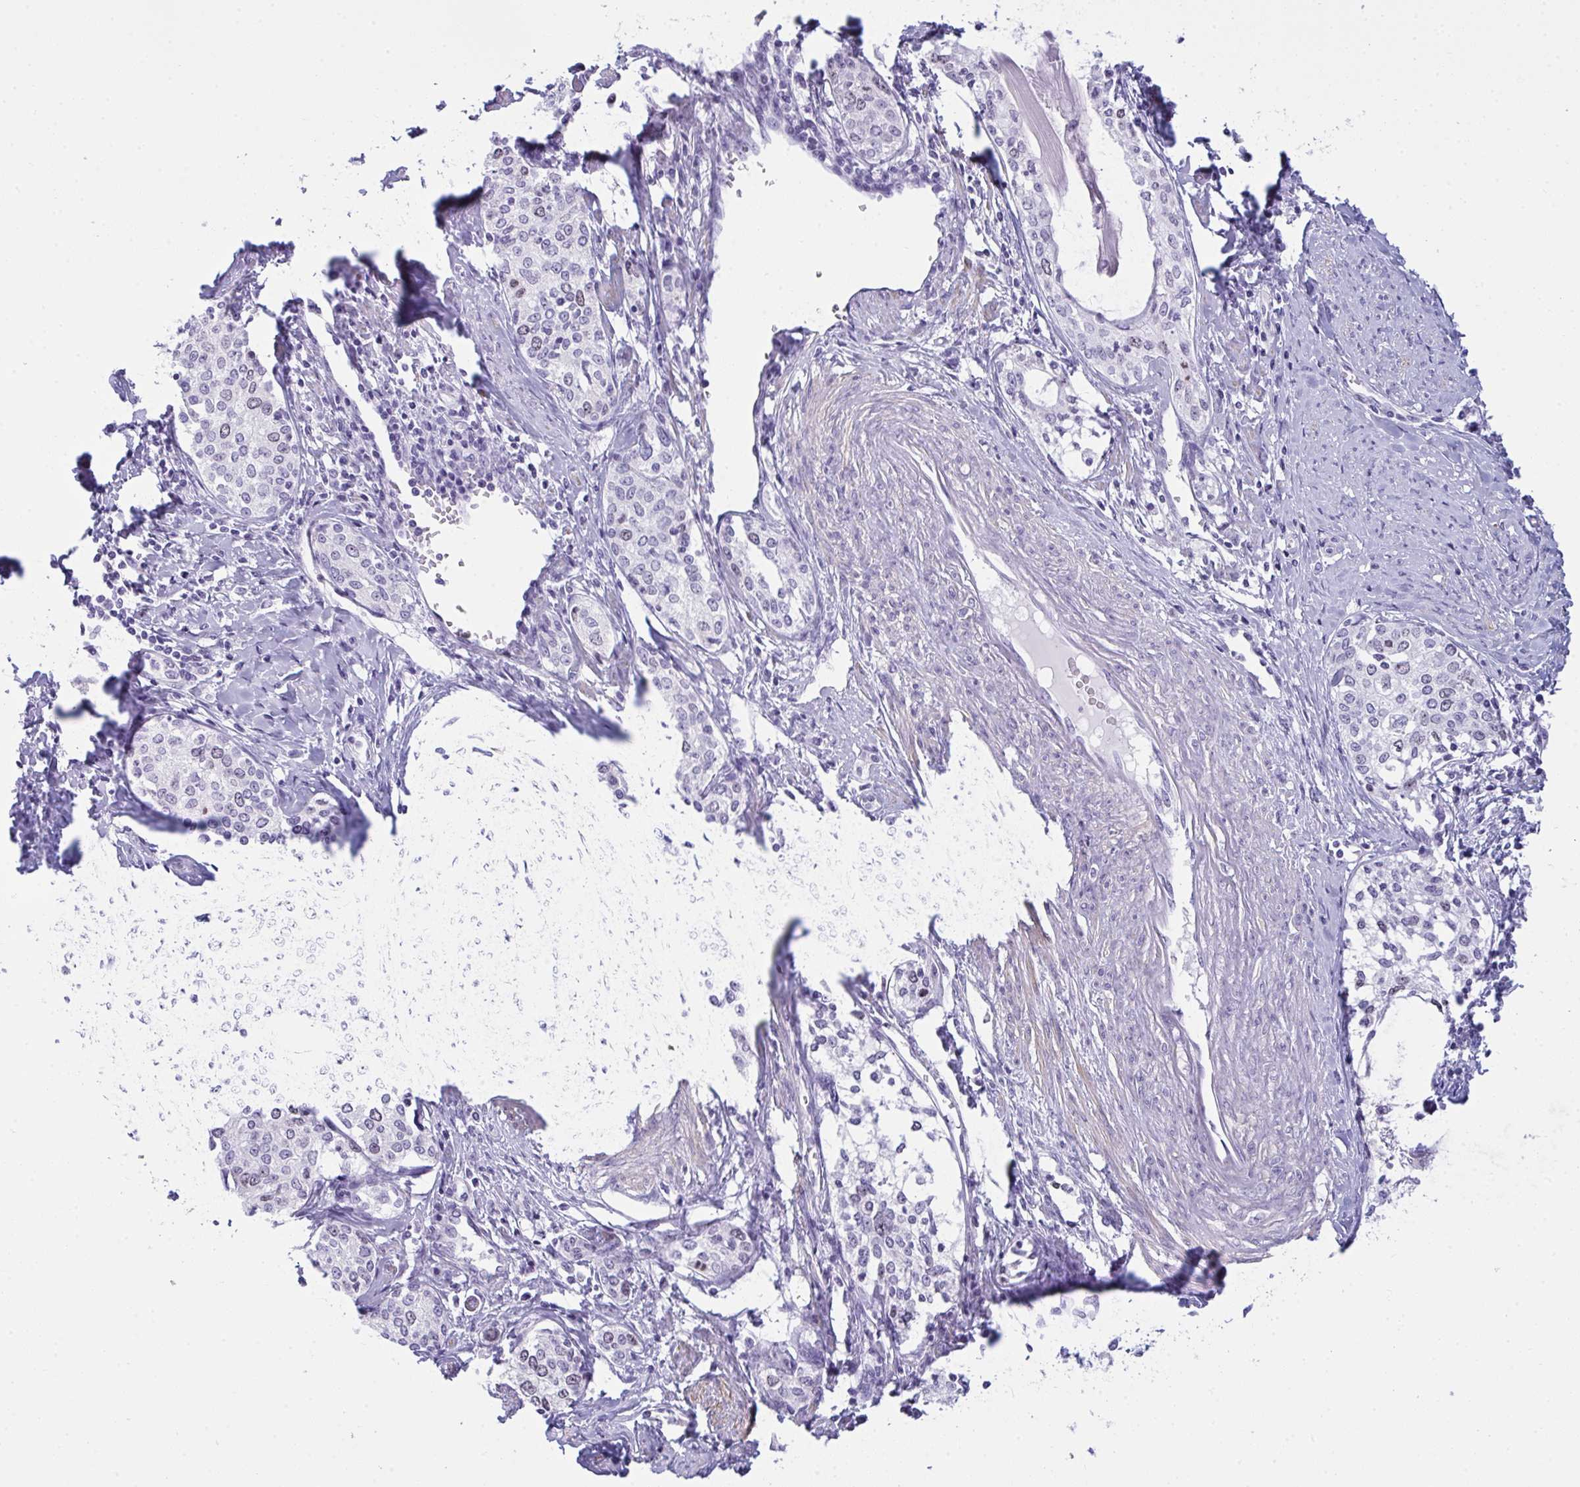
{"staining": {"intensity": "negative", "quantity": "none", "location": "none"}, "tissue": "cervical cancer", "cell_type": "Tumor cells", "image_type": "cancer", "snomed": [{"axis": "morphology", "description": "Squamous cell carcinoma, NOS"}, {"axis": "morphology", "description": "Adenocarcinoma, NOS"}, {"axis": "topography", "description": "Cervix"}], "caption": "Tumor cells are negative for protein expression in human cervical adenocarcinoma. (Immunohistochemistry, brightfield microscopy, high magnification).", "gene": "SUZ12", "patient": {"sex": "female", "age": 52}}